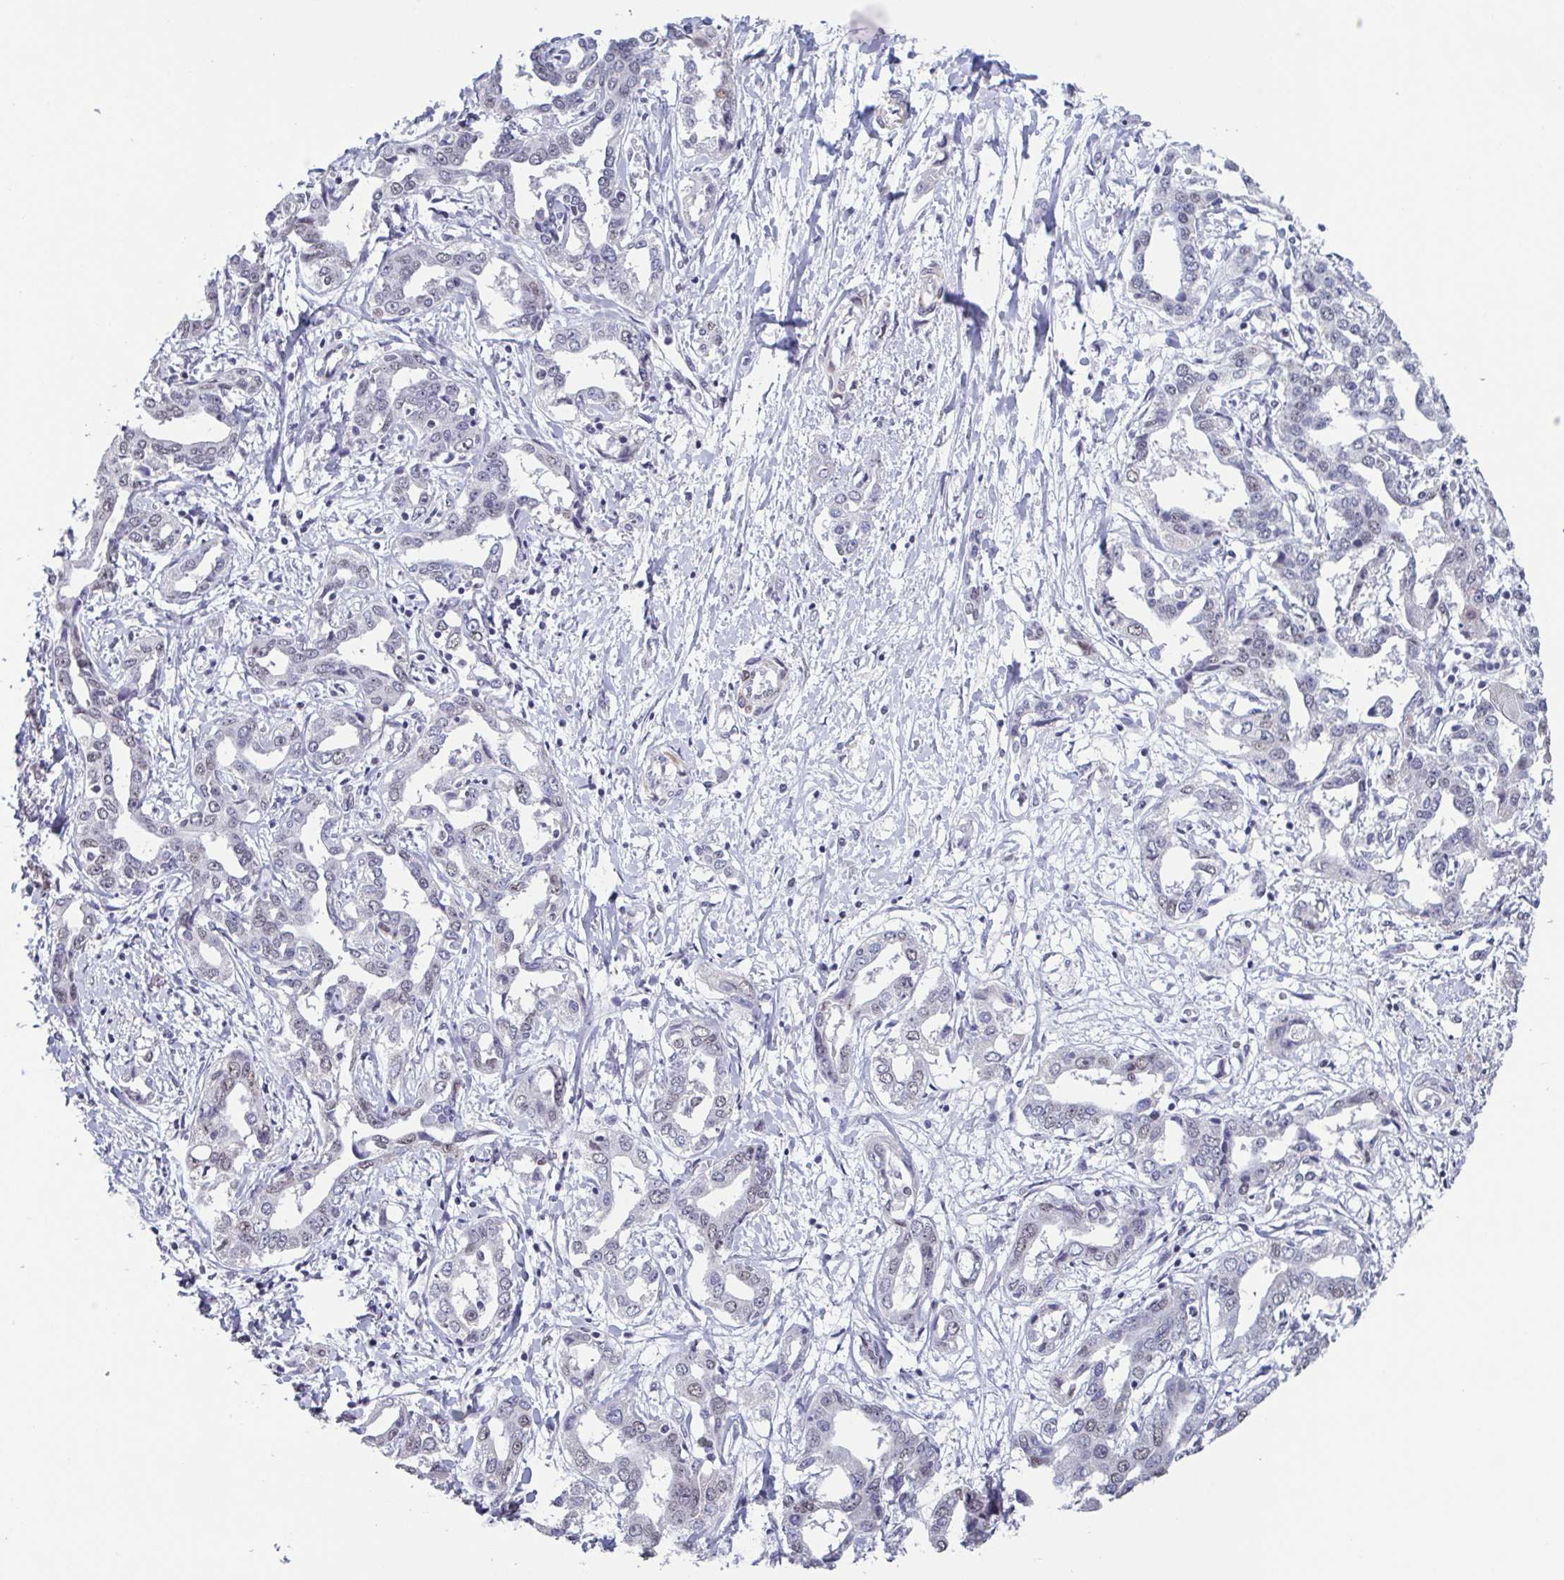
{"staining": {"intensity": "negative", "quantity": "none", "location": "none"}, "tissue": "liver cancer", "cell_type": "Tumor cells", "image_type": "cancer", "snomed": [{"axis": "morphology", "description": "Cholangiocarcinoma"}, {"axis": "topography", "description": "Liver"}], "caption": "A photomicrograph of cholangiocarcinoma (liver) stained for a protein exhibits no brown staining in tumor cells.", "gene": "TMEM92", "patient": {"sex": "male", "age": 59}}